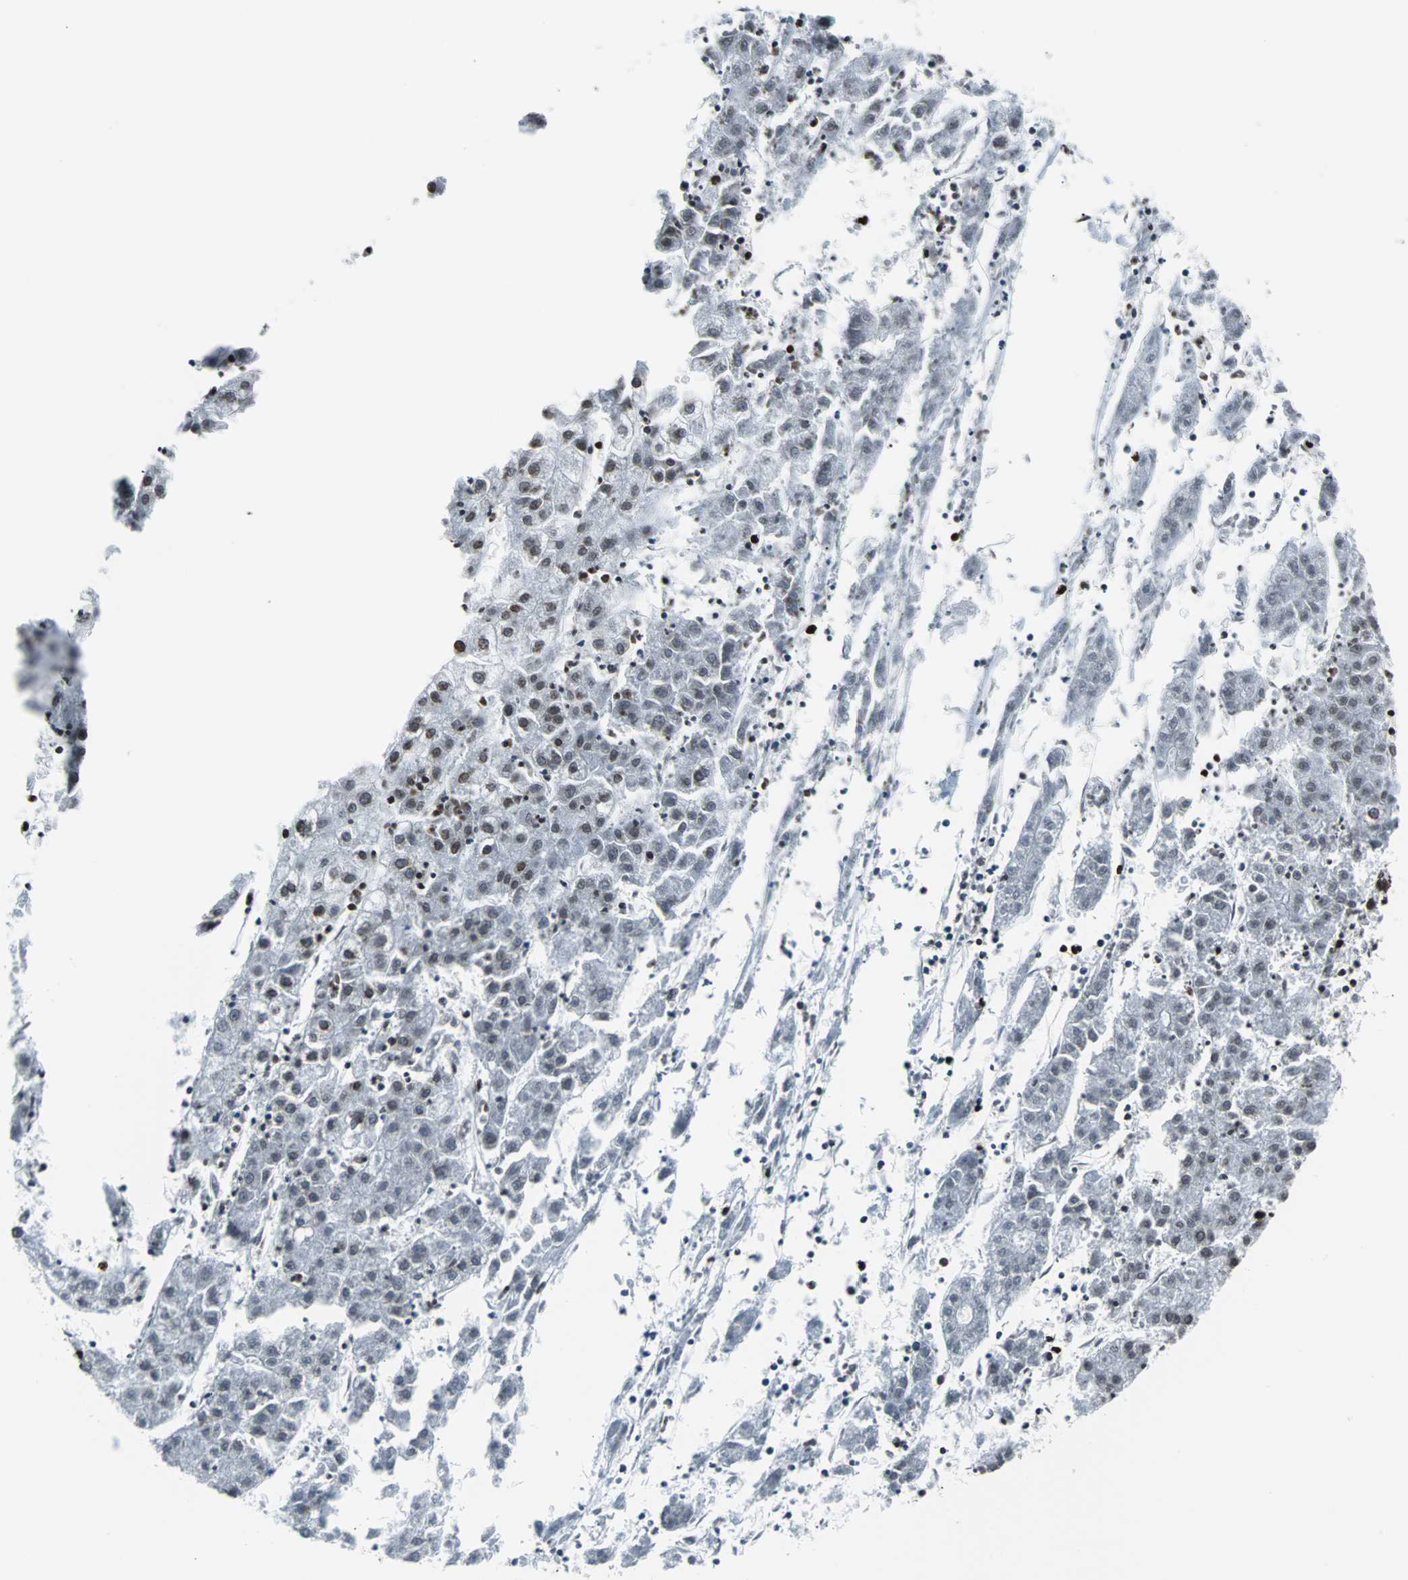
{"staining": {"intensity": "moderate", "quantity": "25%-75%", "location": "nuclear"}, "tissue": "liver cancer", "cell_type": "Tumor cells", "image_type": "cancer", "snomed": [{"axis": "morphology", "description": "Carcinoma, Hepatocellular, NOS"}, {"axis": "topography", "description": "Liver"}], "caption": "Immunohistochemical staining of human liver cancer (hepatocellular carcinoma) exhibits medium levels of moderate nuclear positivity in approximately 25%-75% of tumor cells.", "gene": "H2BC18", "patient": {"sex": "male", "age": 72}}